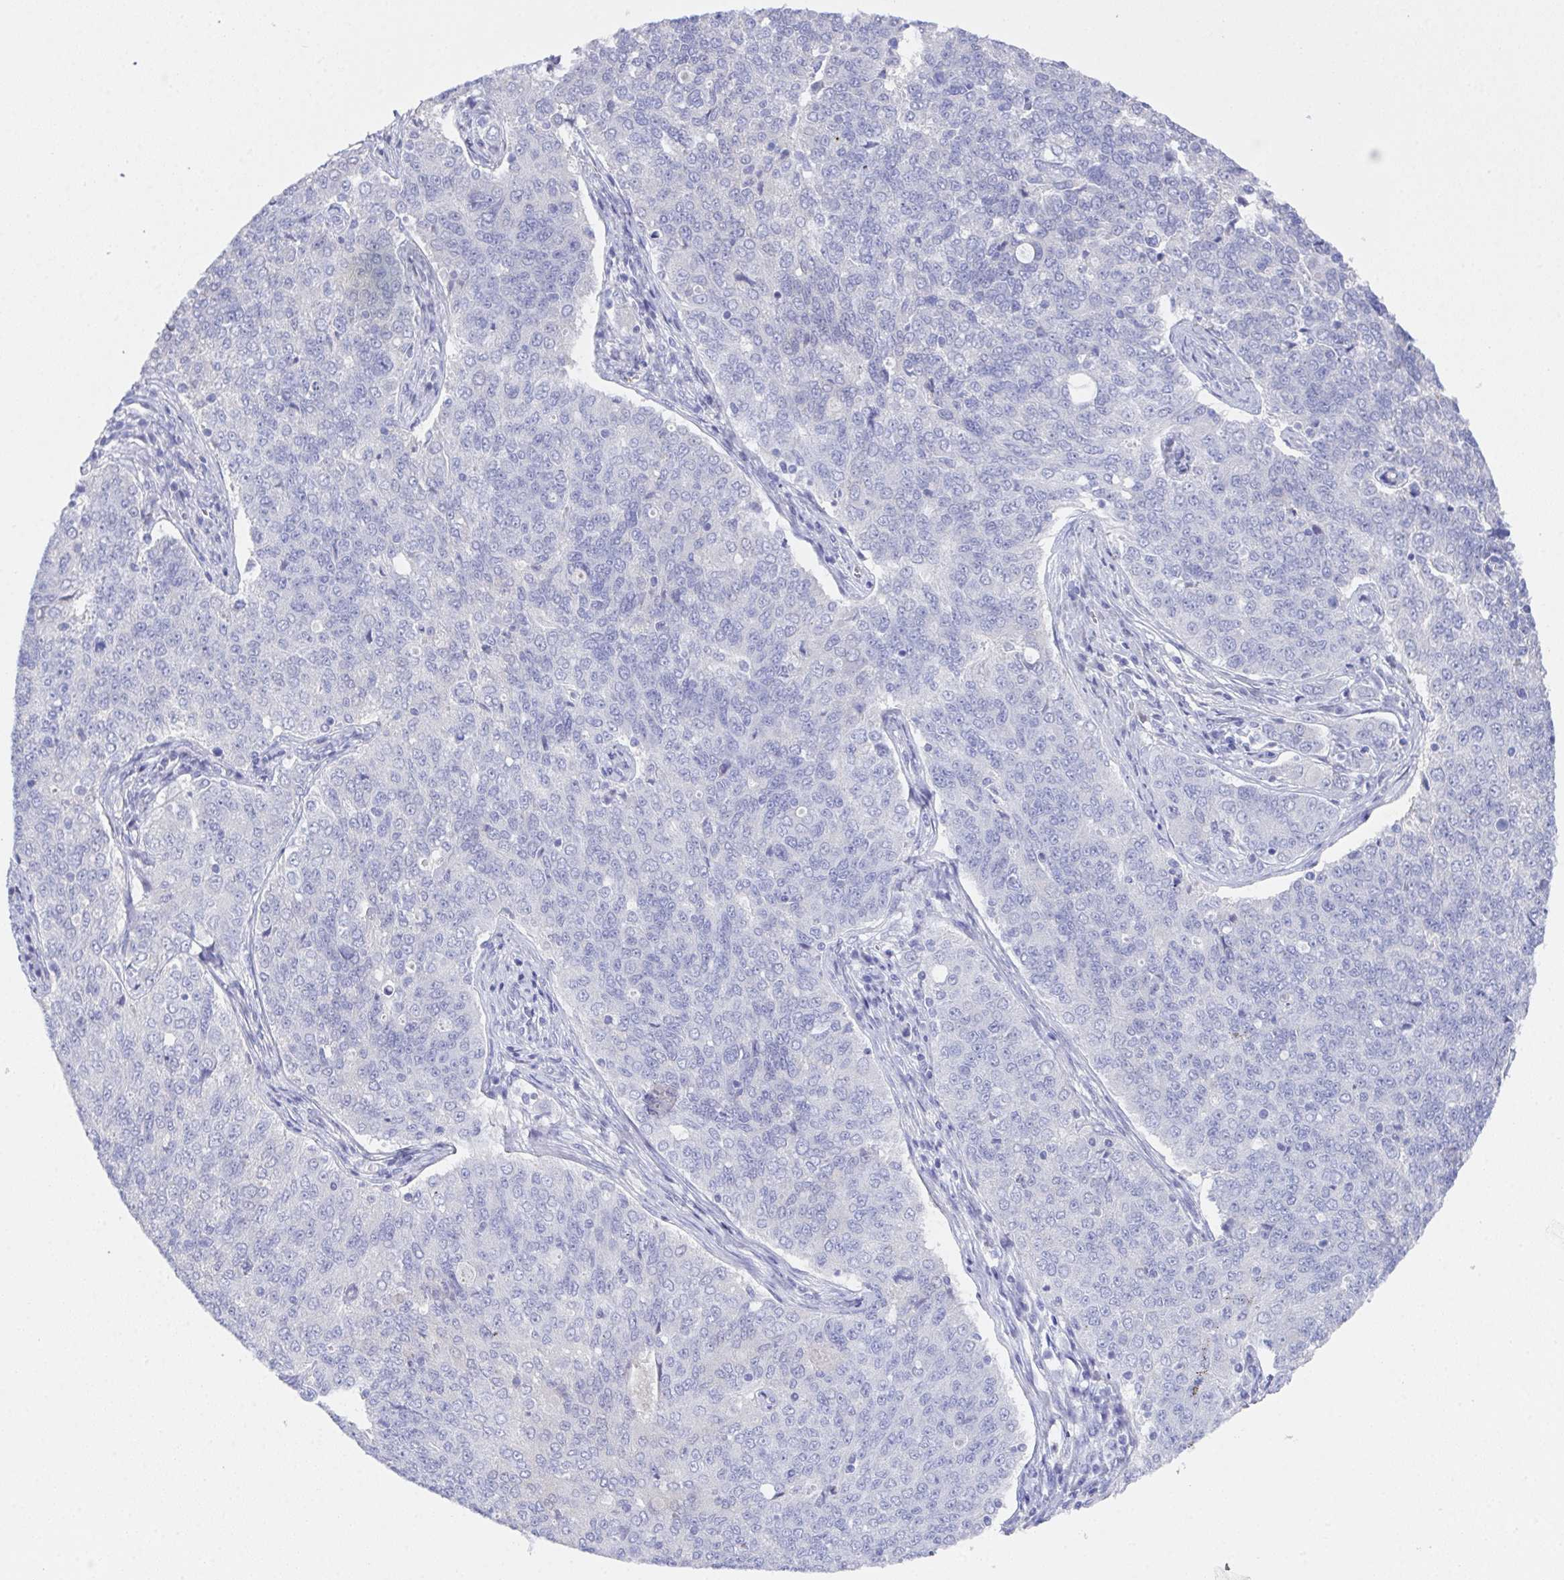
{"staining": {"intensity": "negative", "quantity": "none", "location": "none"}, "tissue": "endometrial cancer", "cell_type": "Tumor cells", "image_type": "cancer", "snomed": [{"axis": "morphology", "description": "Adenocarcinoma, NOS"}, {"axis": "topography", "description": "Endometrium"}], "caption": "An immunohistochemistry micrograph of adenocarcinoma (endometrial) is shown. There is no staining in tumor cells of adenocarcinoma (endometrial). (Stains: DAB immunohistochemistry with hematoxylin counter stain, Microscopy: brightfield microscopy at high magnification).", "gene": "SSC4D", "patient": {"sex": "female", "age": 43}}